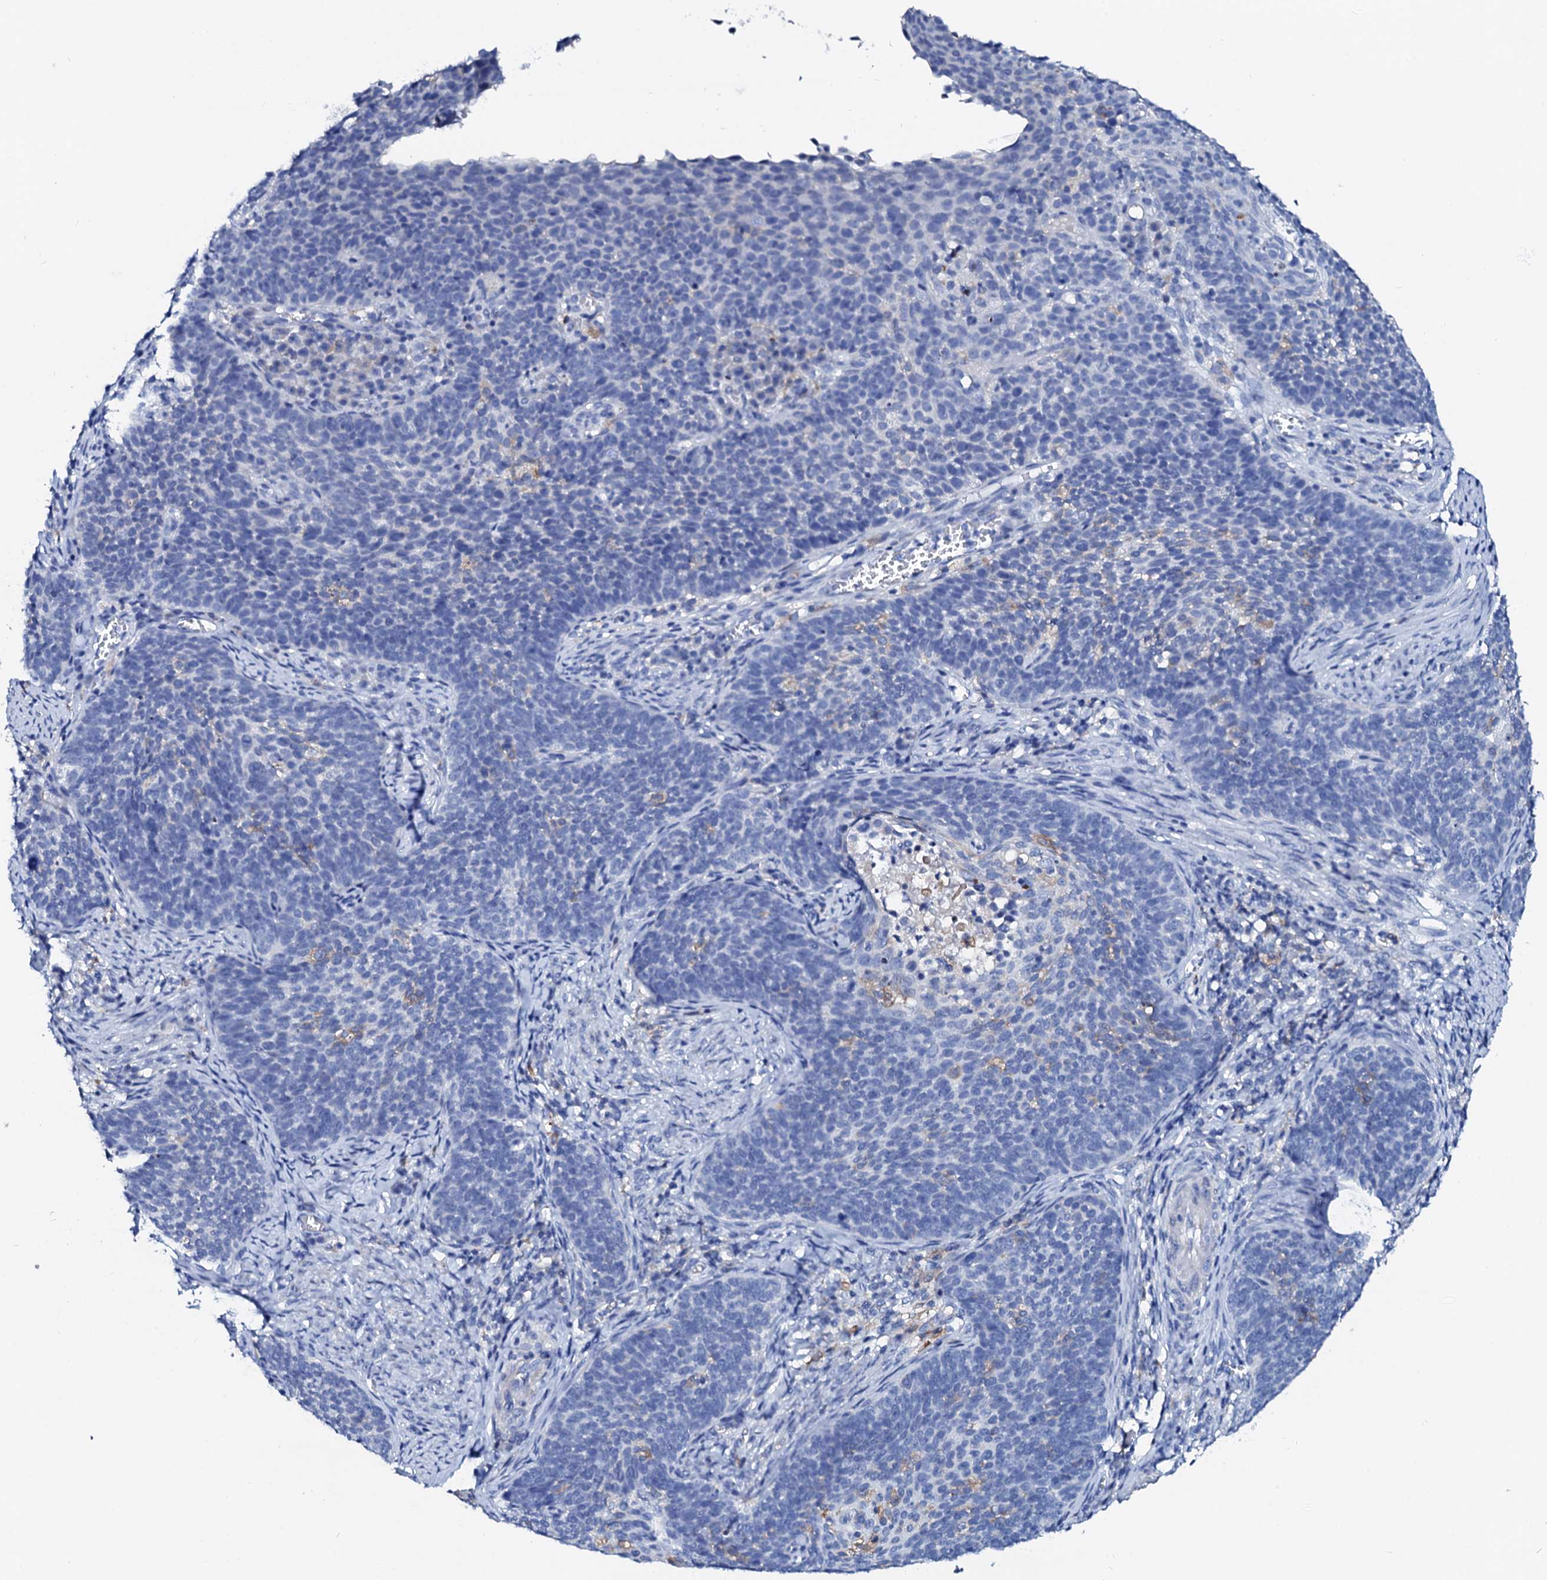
{"staining": {"intensity": "negative", "quantity": "none", "location": "none"}, "tissue": "cervical cancer", "cell_type": "Tumor cells", "image_type": "cancer", "snomed": [{"axis": "morphology", "description": "Normal tissue, NOS"}, {"axis": "morphology", "description": "Squamous cell carcinoma, NOS"}, {"axis": "topography", "description": "Cervix"}], "caption": "Cervical cancer was stained to show a protein in brown. There is no significant expression in tumor cells.", "gene": "GLB1L3", "patient": {"sex": "female", "age": 39}}